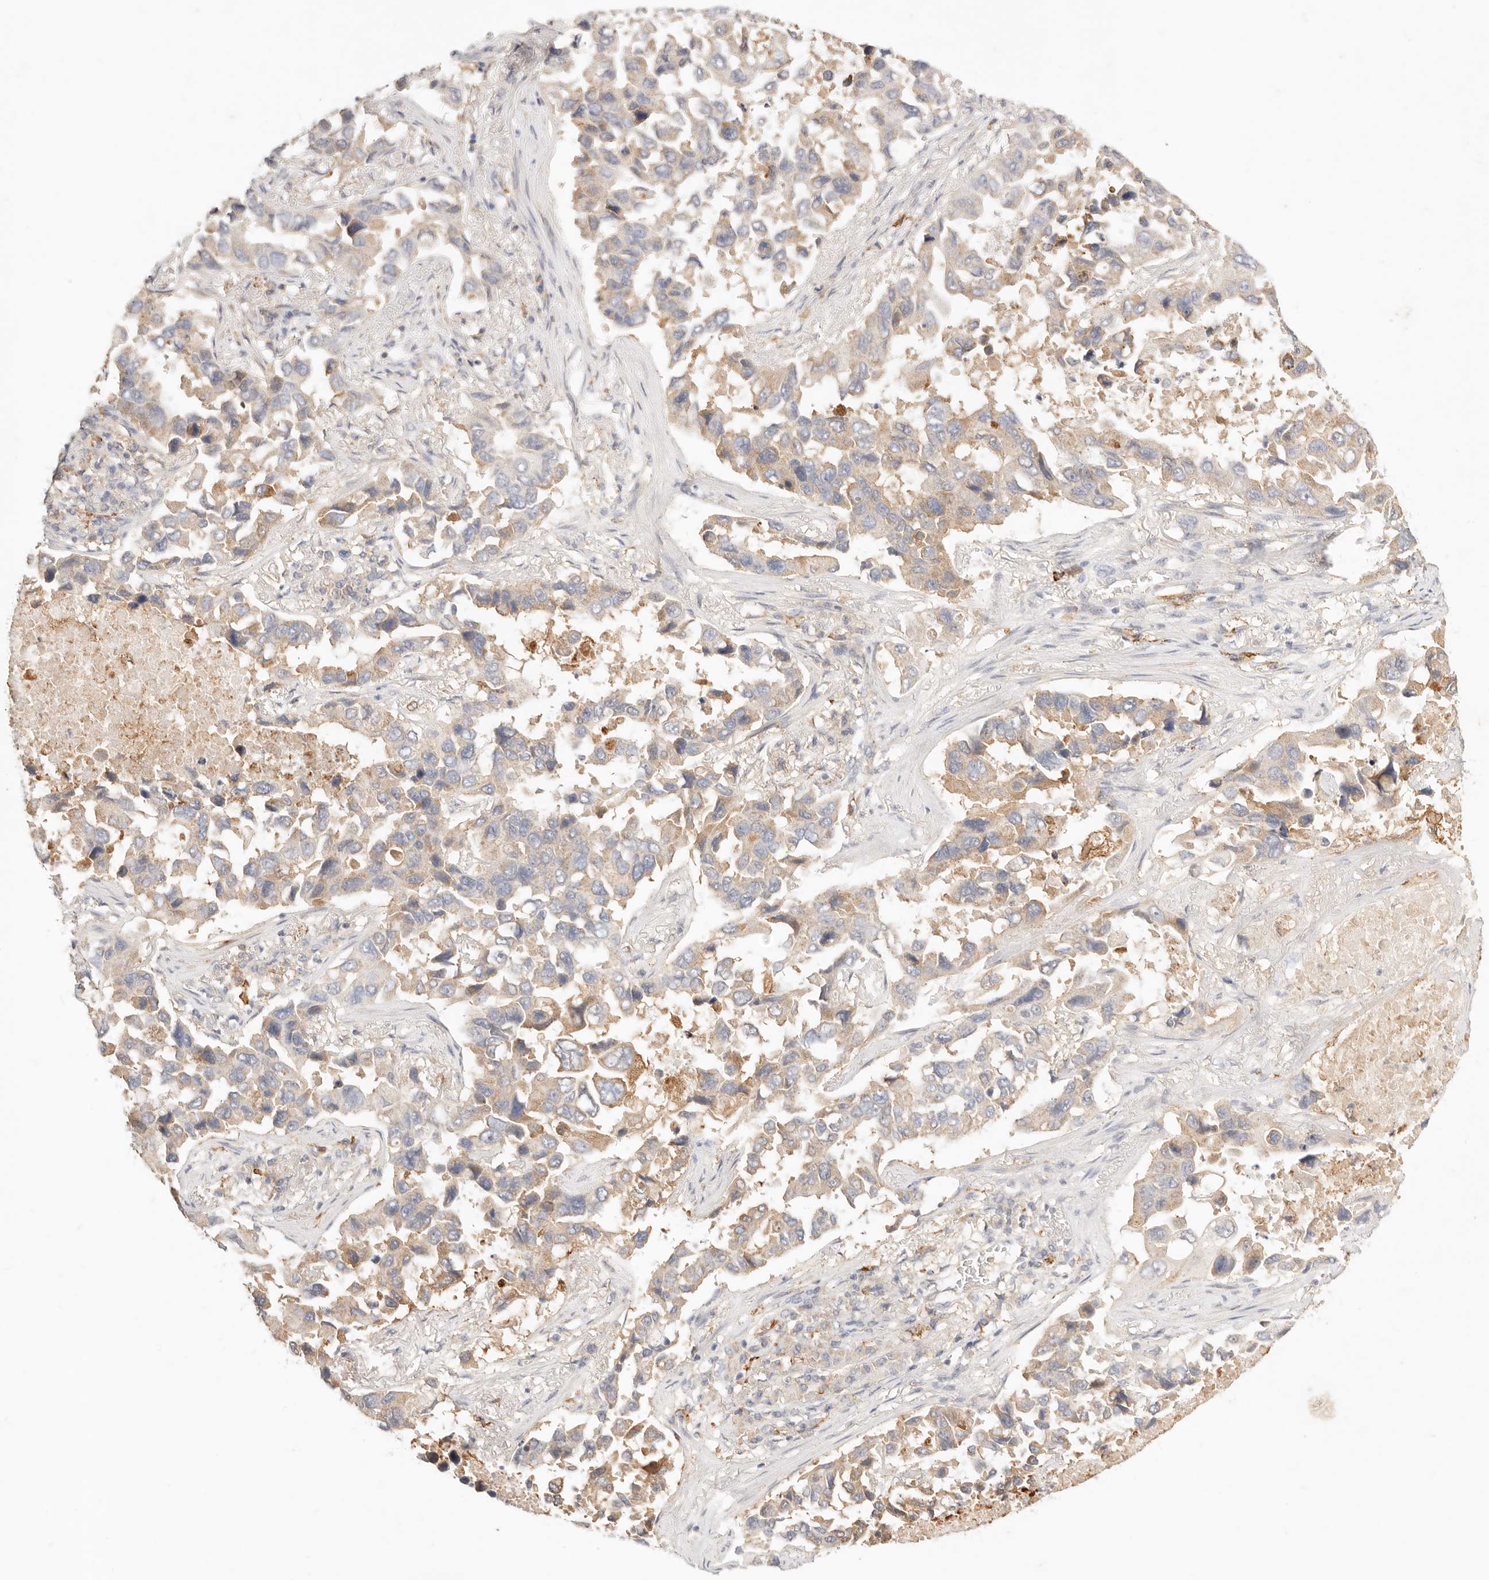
{"staining": {"intensity": "moderate", "quantity": "<25%", "location": "cytoplasmic/membranous"}, "tissue": "lung cancer", "cell_type": "Tumor cells", "image_type": "cancer", "snomed": [{"axis": "morphology", "description": "Adenocarcinoma, NOS"}, {"axis": "topography", "description": "Lung"}], "caption": "An IHC image of neoplastic tissue is shown. Protein staining in brown shows moderate cytoplasmic/membranous positivity in lung cancer within tumor cells.", "gene": "HK2", "patient": {"sex": "male", "age": 64}}